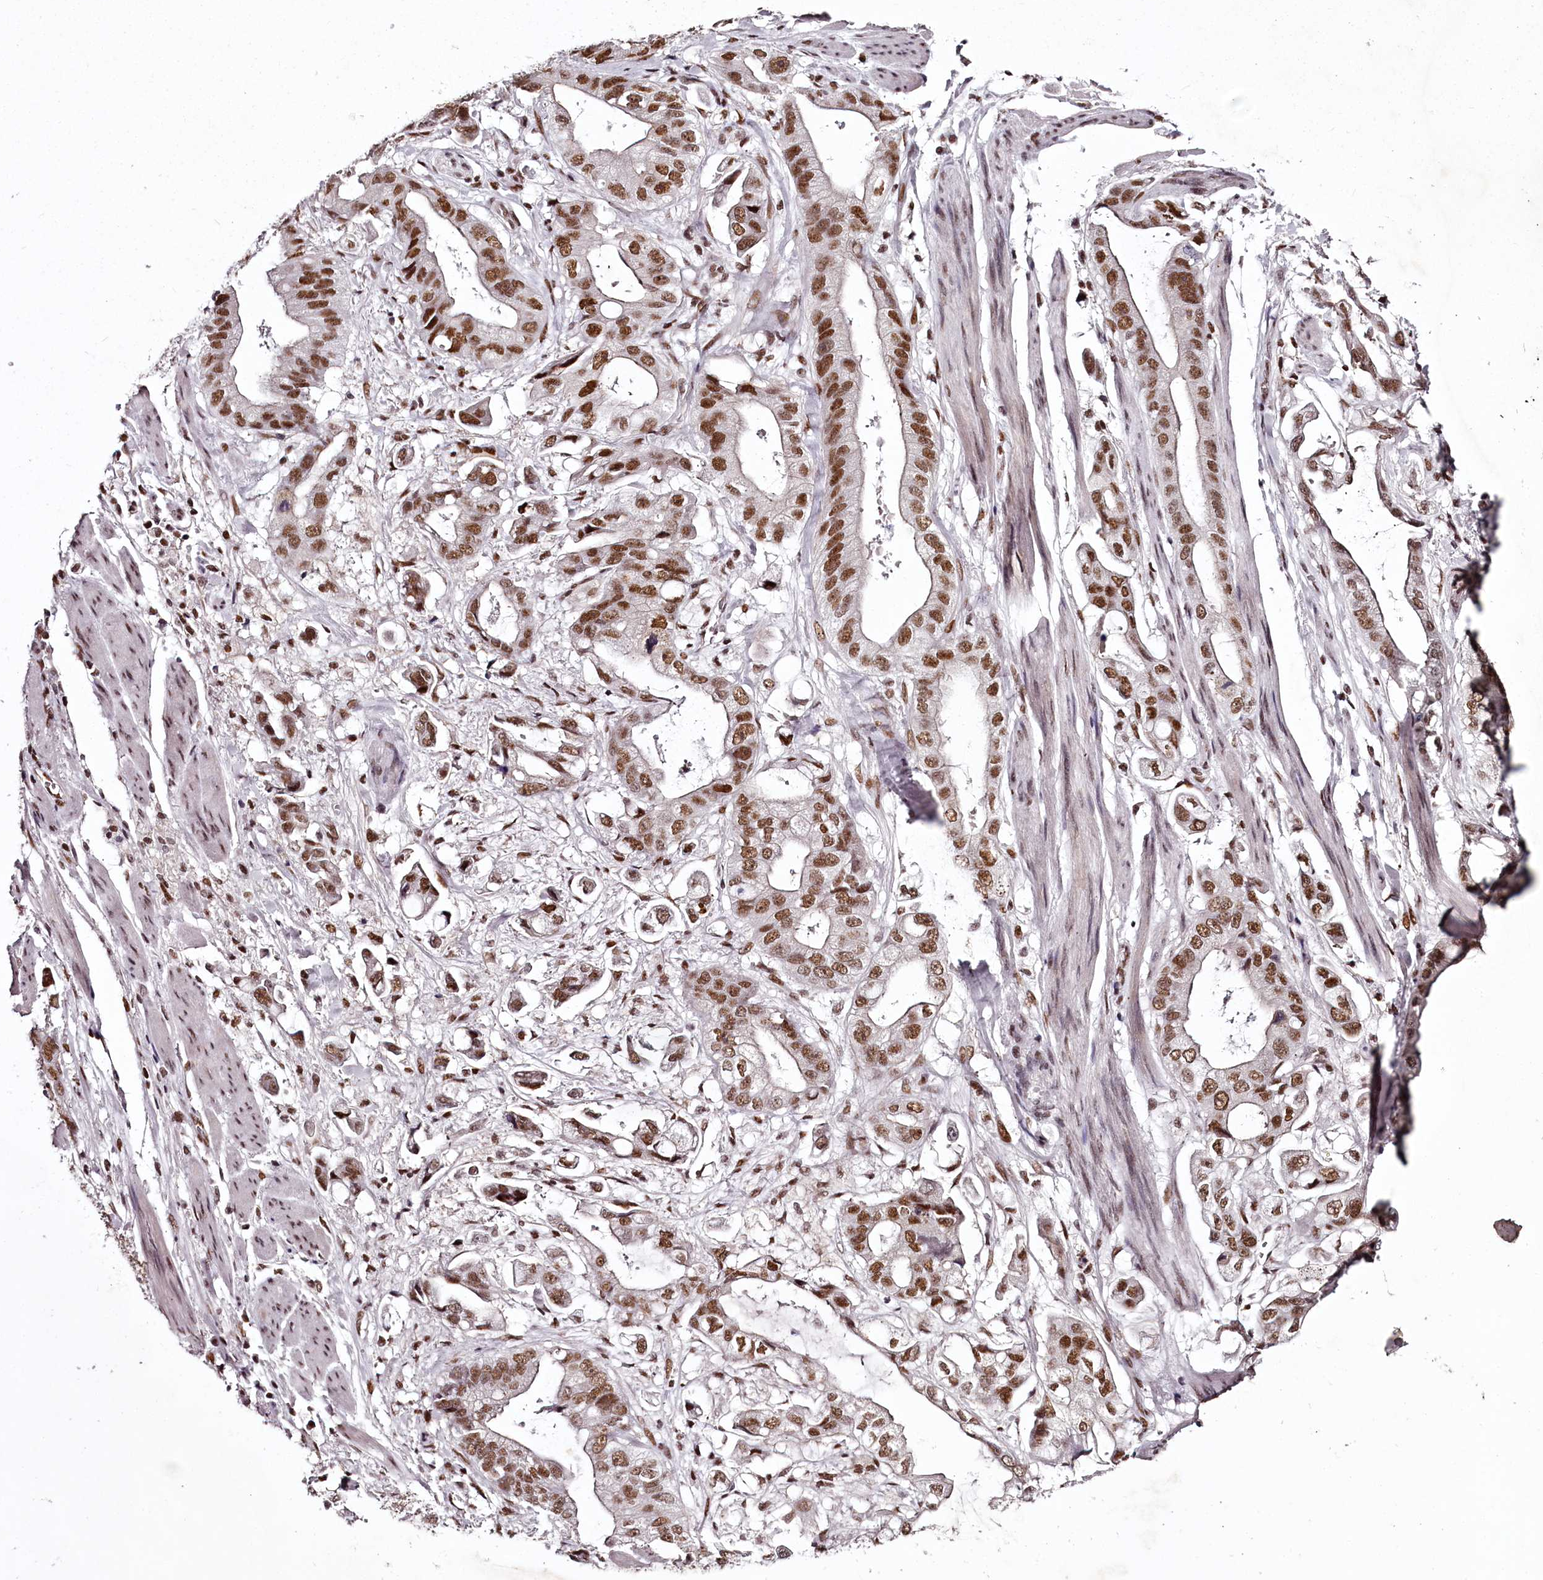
{"staining": {"intensity": "moderate", "quantity": ">75%", "location": "nuclear"}, "tissue": "stomach cancer", "cell_type": "Tumor cells", "image_type": "cancer", "snomed": [{"axis": "morphology", "description": "Adenocarcinoma, NOS"}, {"axis": "topography", "description": "Stomach"}], "caption": "An IHC photomicrograph of neoplastic tissue is shown. Protein staining in brown highlights moderate nuclear positivity in stomach cancer within tumor cells.", "gene": "PSPC1", "patient": {"sex": "male", "age": 62}}